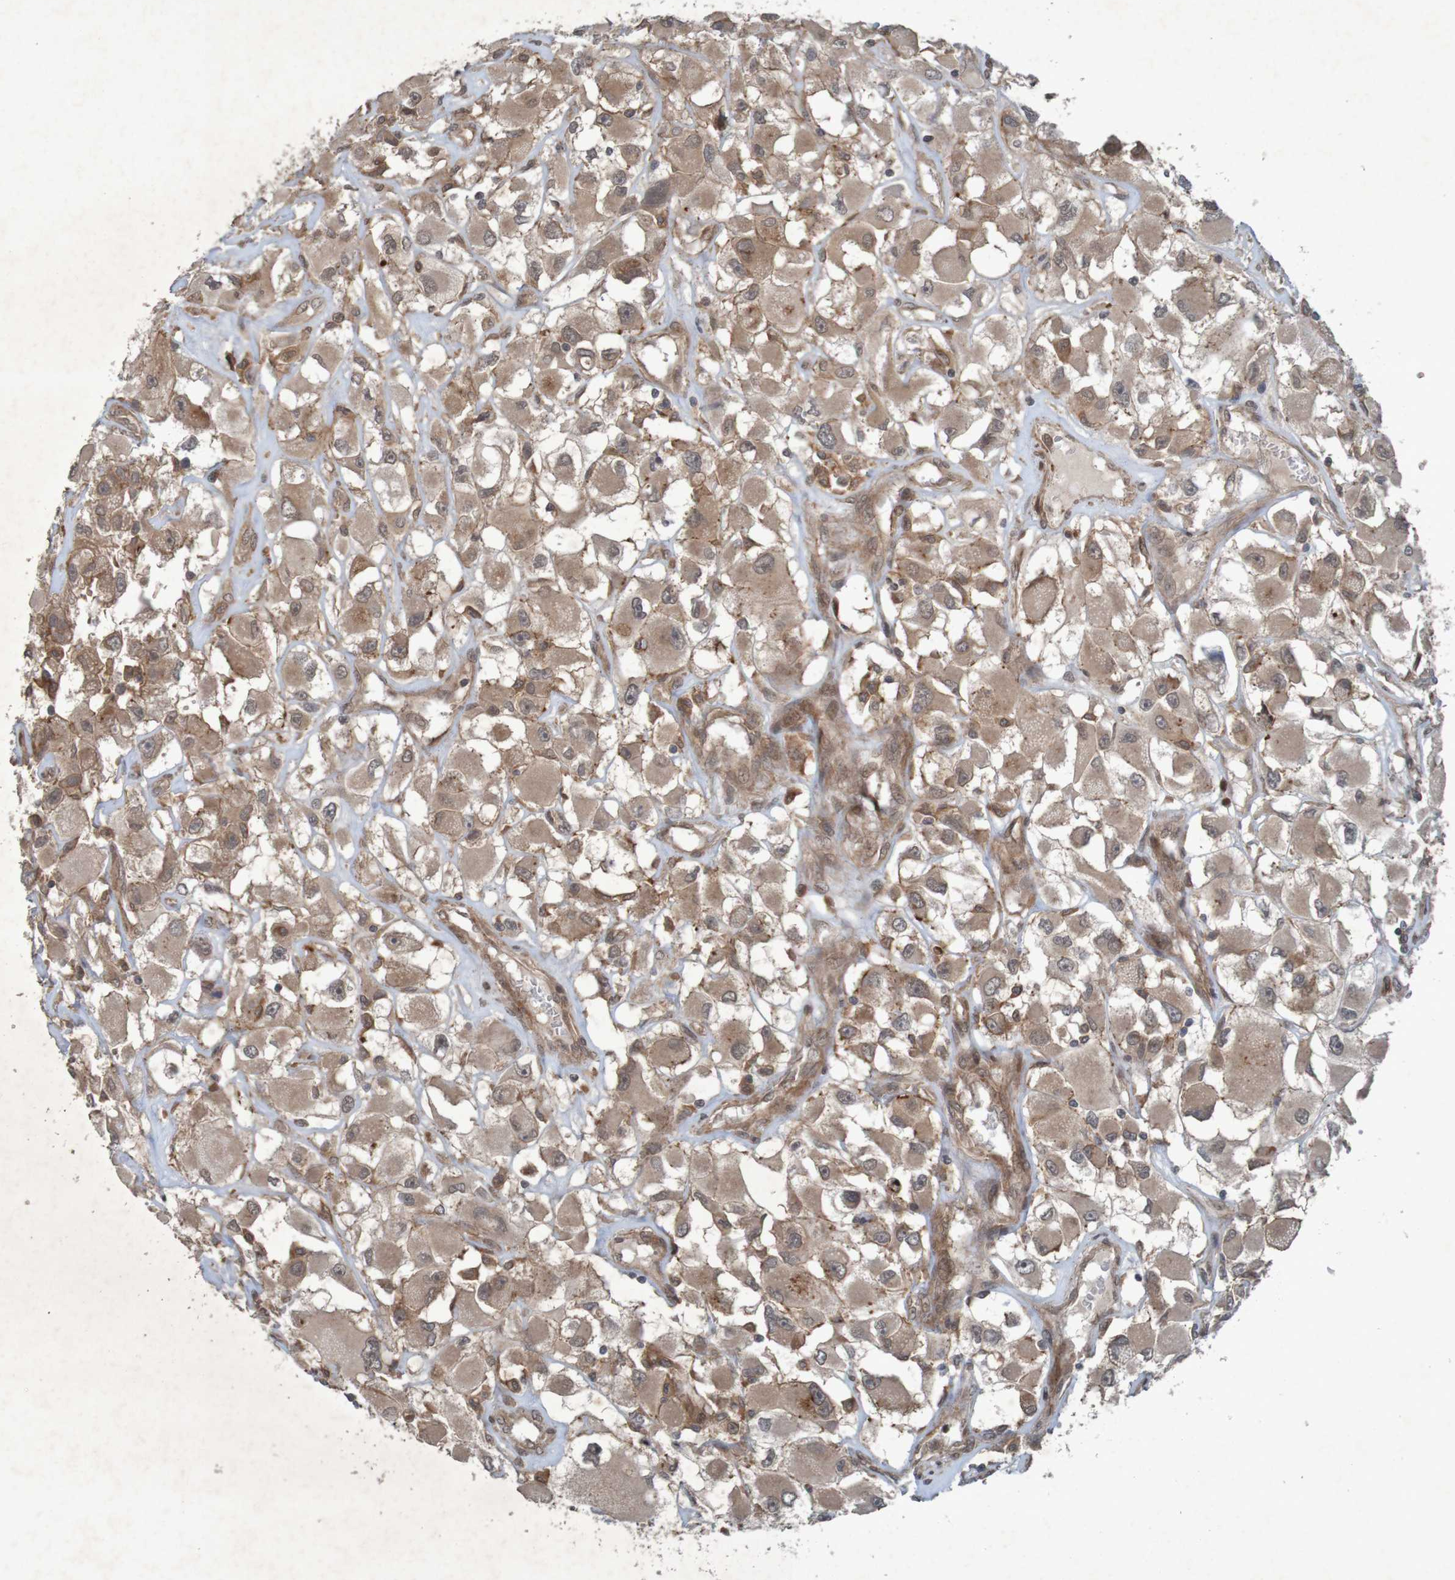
{"staining": {"intensity": "moderate", "quantity": "25%-75%", "location": "cytoplasmic/membranous"}, "tissue": "renal cancer", "cell_type": "Tumor cells", "image_type": "cancer", "snomed": [{"axis": "morphology", "description": "Adenocarcinoma, NOS"}, {"axis": "topography", "description": "Kidney"}], "caption": "Protein staining demonstrates moderate cytoplasmic/membranous positivity in approximately 25%-75% of tumor cells in renal adenocarcinoma.", "gene": "ARHGEF11", "patient": {"sex": "female", "age": 52}}